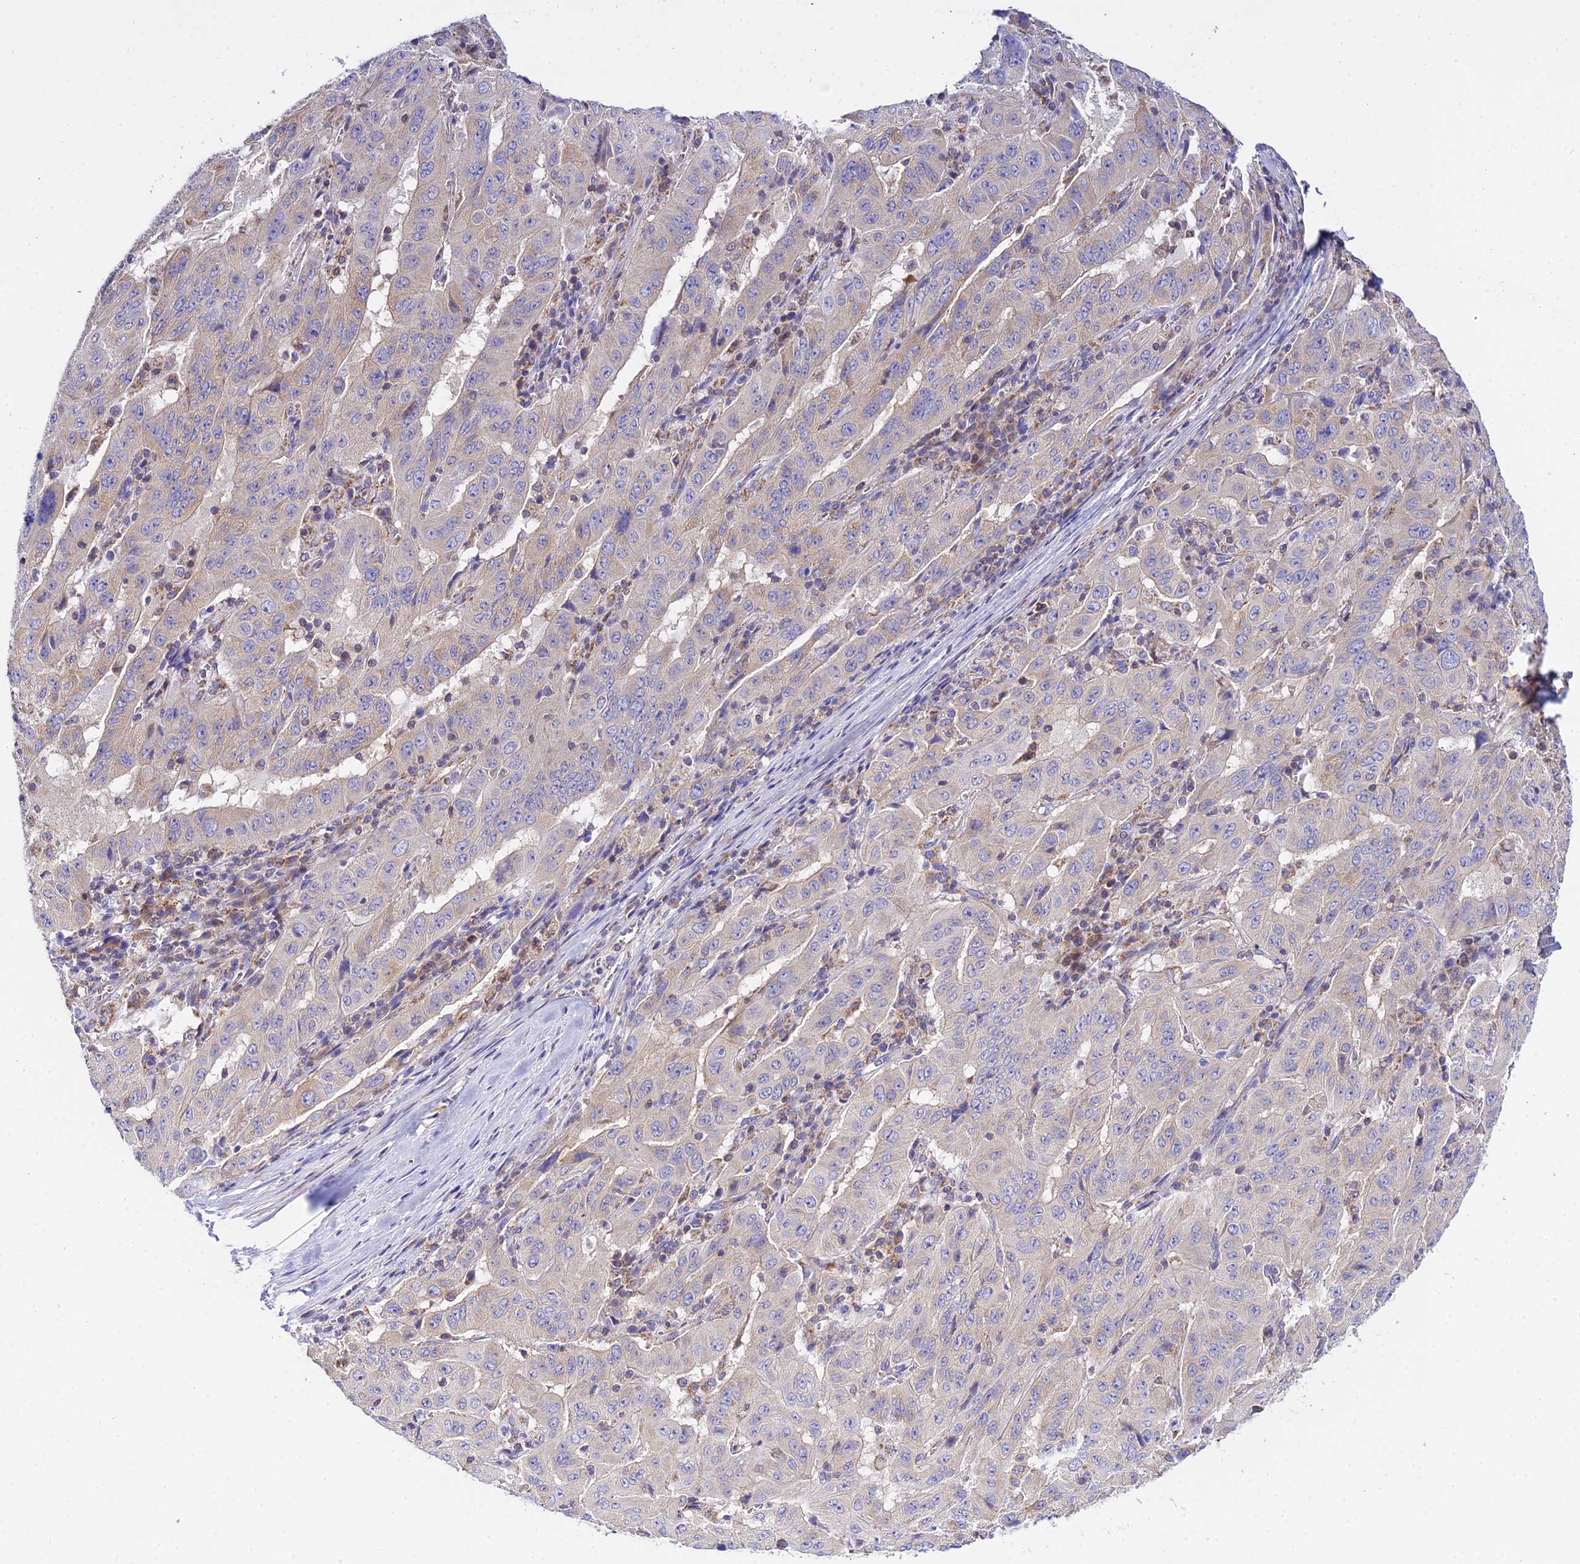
{"staining": {"intensity": "negative", "quantity": "none", "location": "none"}, "tissue": "pancreatic cancer", "cell_type": "Tumor cells", "image_type": "cancer", "snomed": [{"axis": "morphology", "description": "Adenocarcinoma, NOS"}, {"axis": "topography", "description": "Pancreas"}], "caption": "Protein analysis of adenocarcinoma (pancreatic) exhibits no significant expression in tumor cells.", "gene": "NIPSNAP3A", "patient": {"sex": "male", "age": 63}}